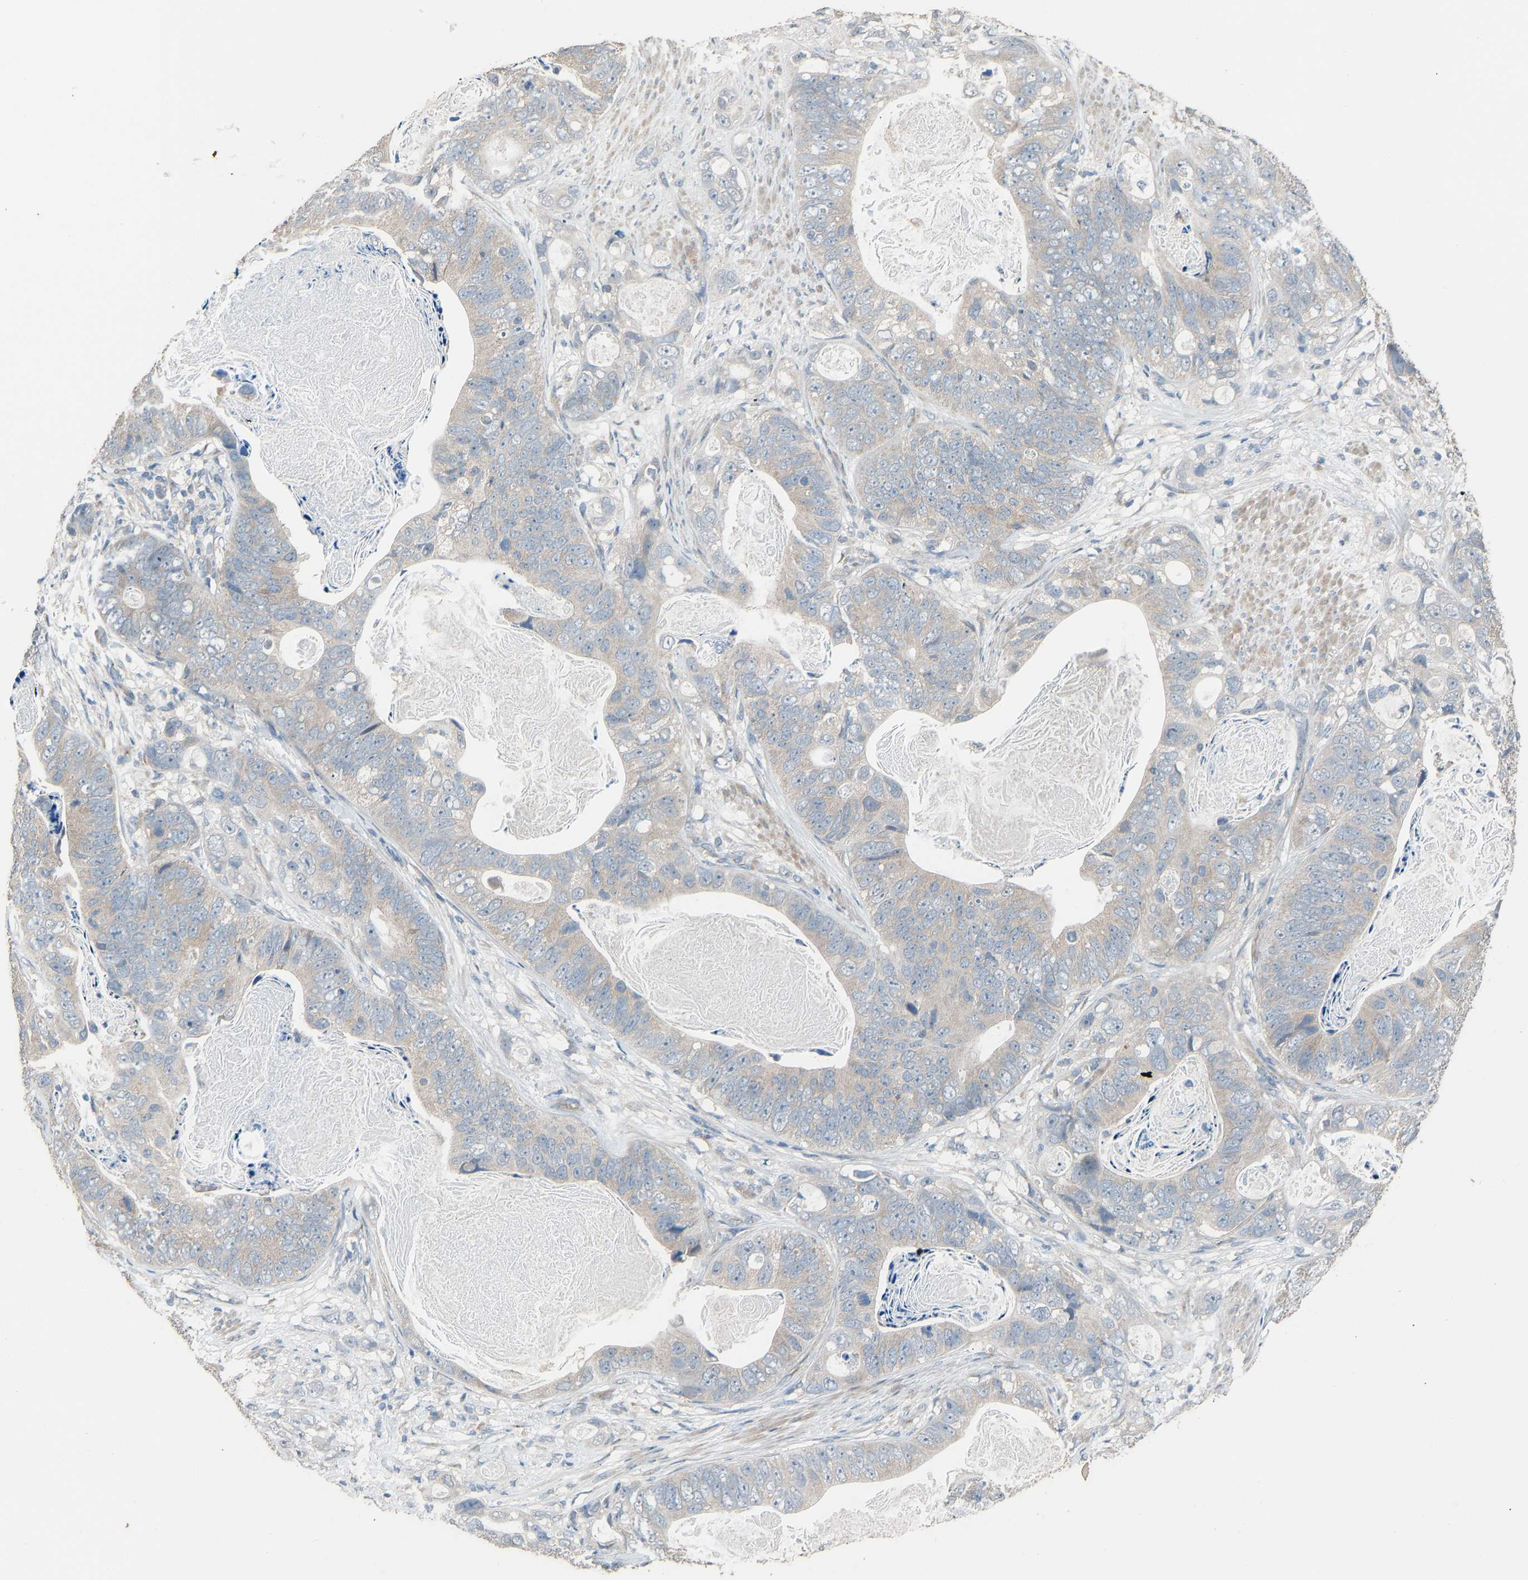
{"staining": {"intensity": "weak", "quantity": "<25%", "location": "cytoplasmic/membranous"}, "tissue": "stomach cancer", "cell_type": "Tumor cells", "image_type": "cancer", "snomed": [{"axis": "morphology", "description": "Adenocarcinoma, NOS"}, {"axis": "topography", "description": "Stomach"}], "caption": "High magnification brightfield microscopy of stomach adenocarcinoma stained with DAB (3,3'-diaminobenzidine) (brown) and counterstained with hematoxylin (blue): tumor cells show no significant positivity.", "gene": "SLC43A1", "patient": {"sex": "female", "age": 89}}